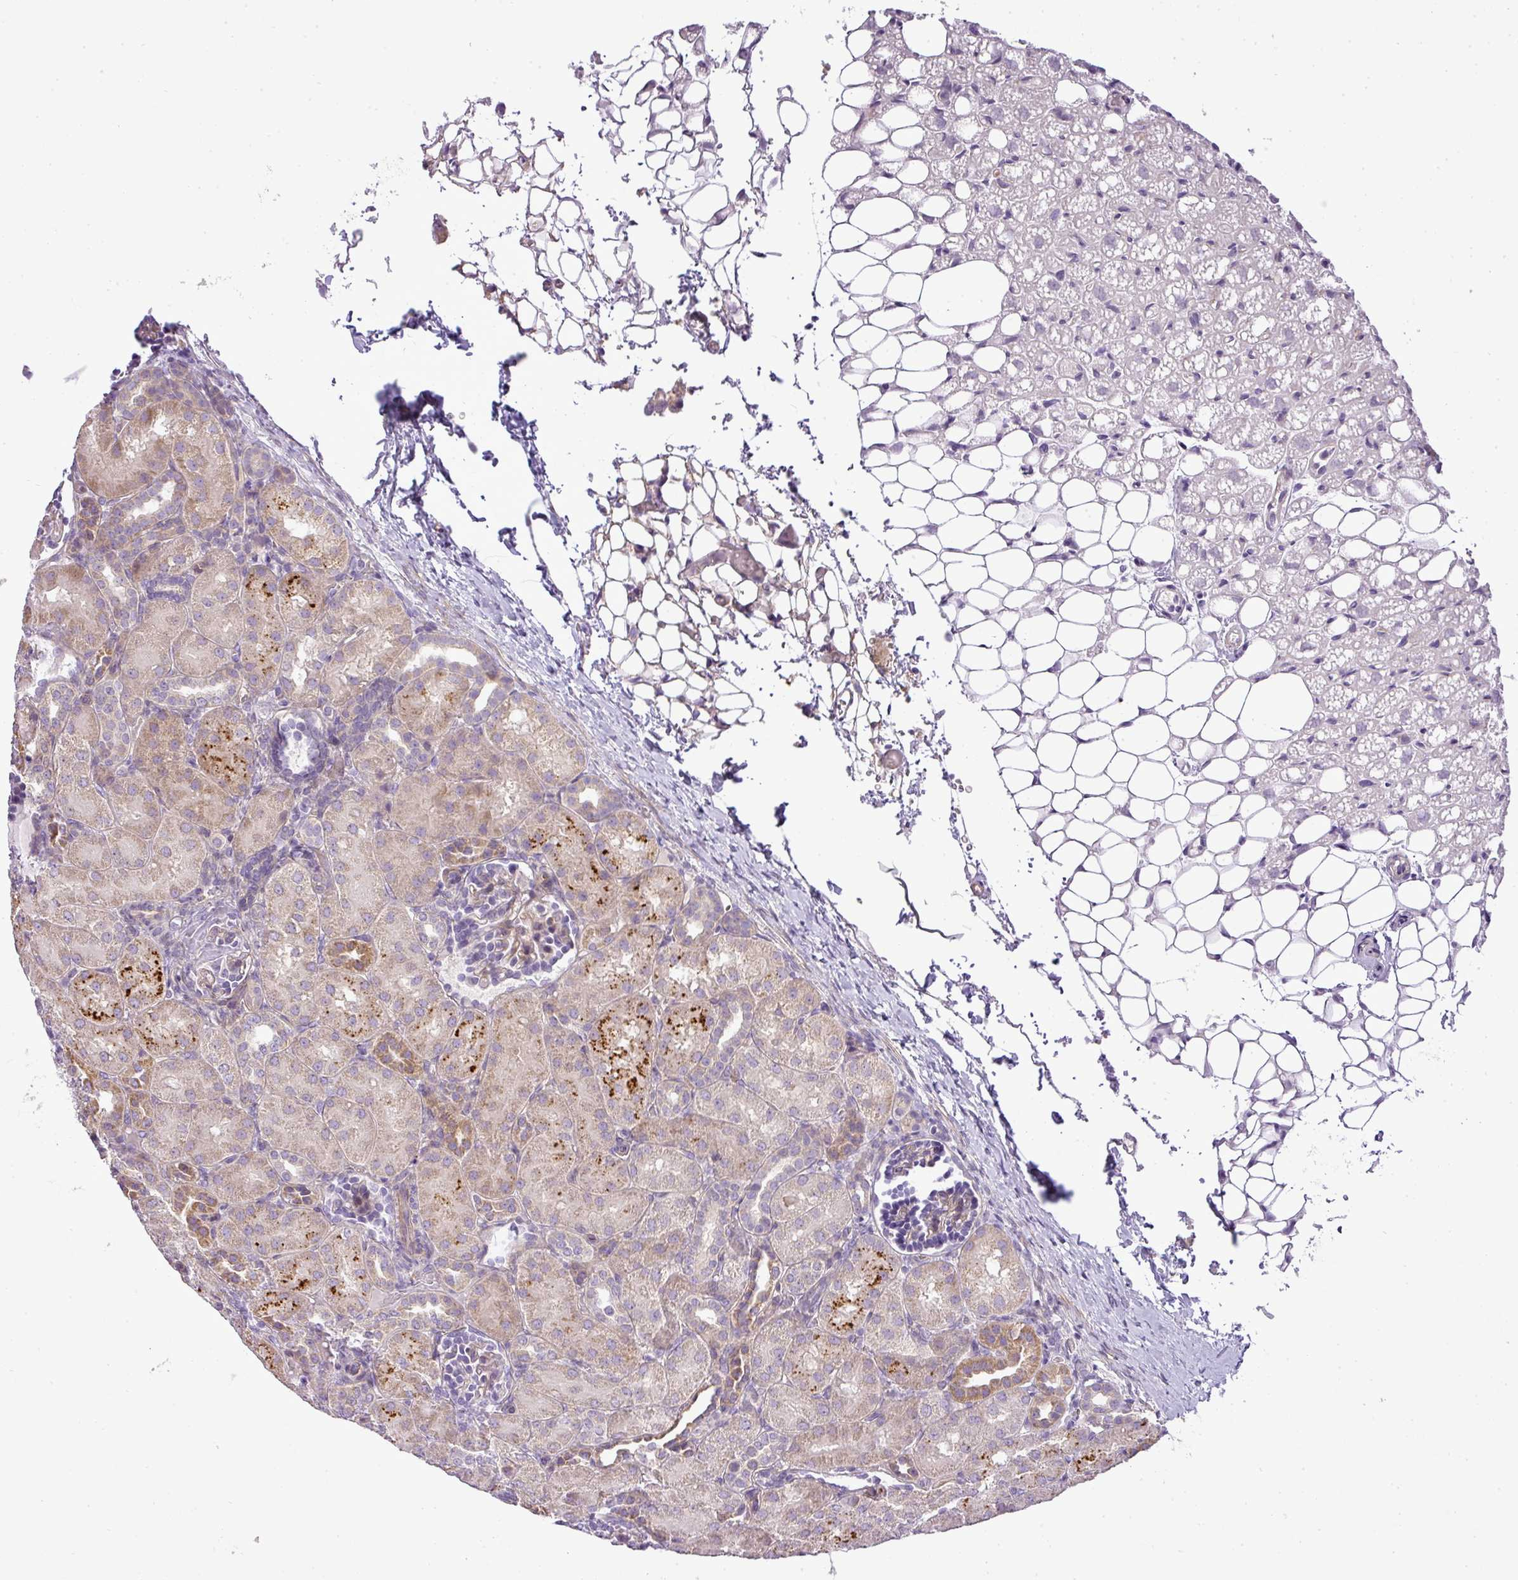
{"staining": {"intensity": "weak", "quantity": "<25%", "location": "cytoplasmic/membranous"}, "tissue": "kidney", "cell_type": "Cells in glomeruli", "image_type": "normal", "snomed": [{"axis": "morphology", "description": "Normal tissue, NOS"}, {"axis": "topography", "description": "Kidney"}], "caption": "Kidney stained for a protein using IHC shows no positivity cells in glomeruli.", "gene": "ZDHHC1", "patient": {"sex": "male", "age": 1}}